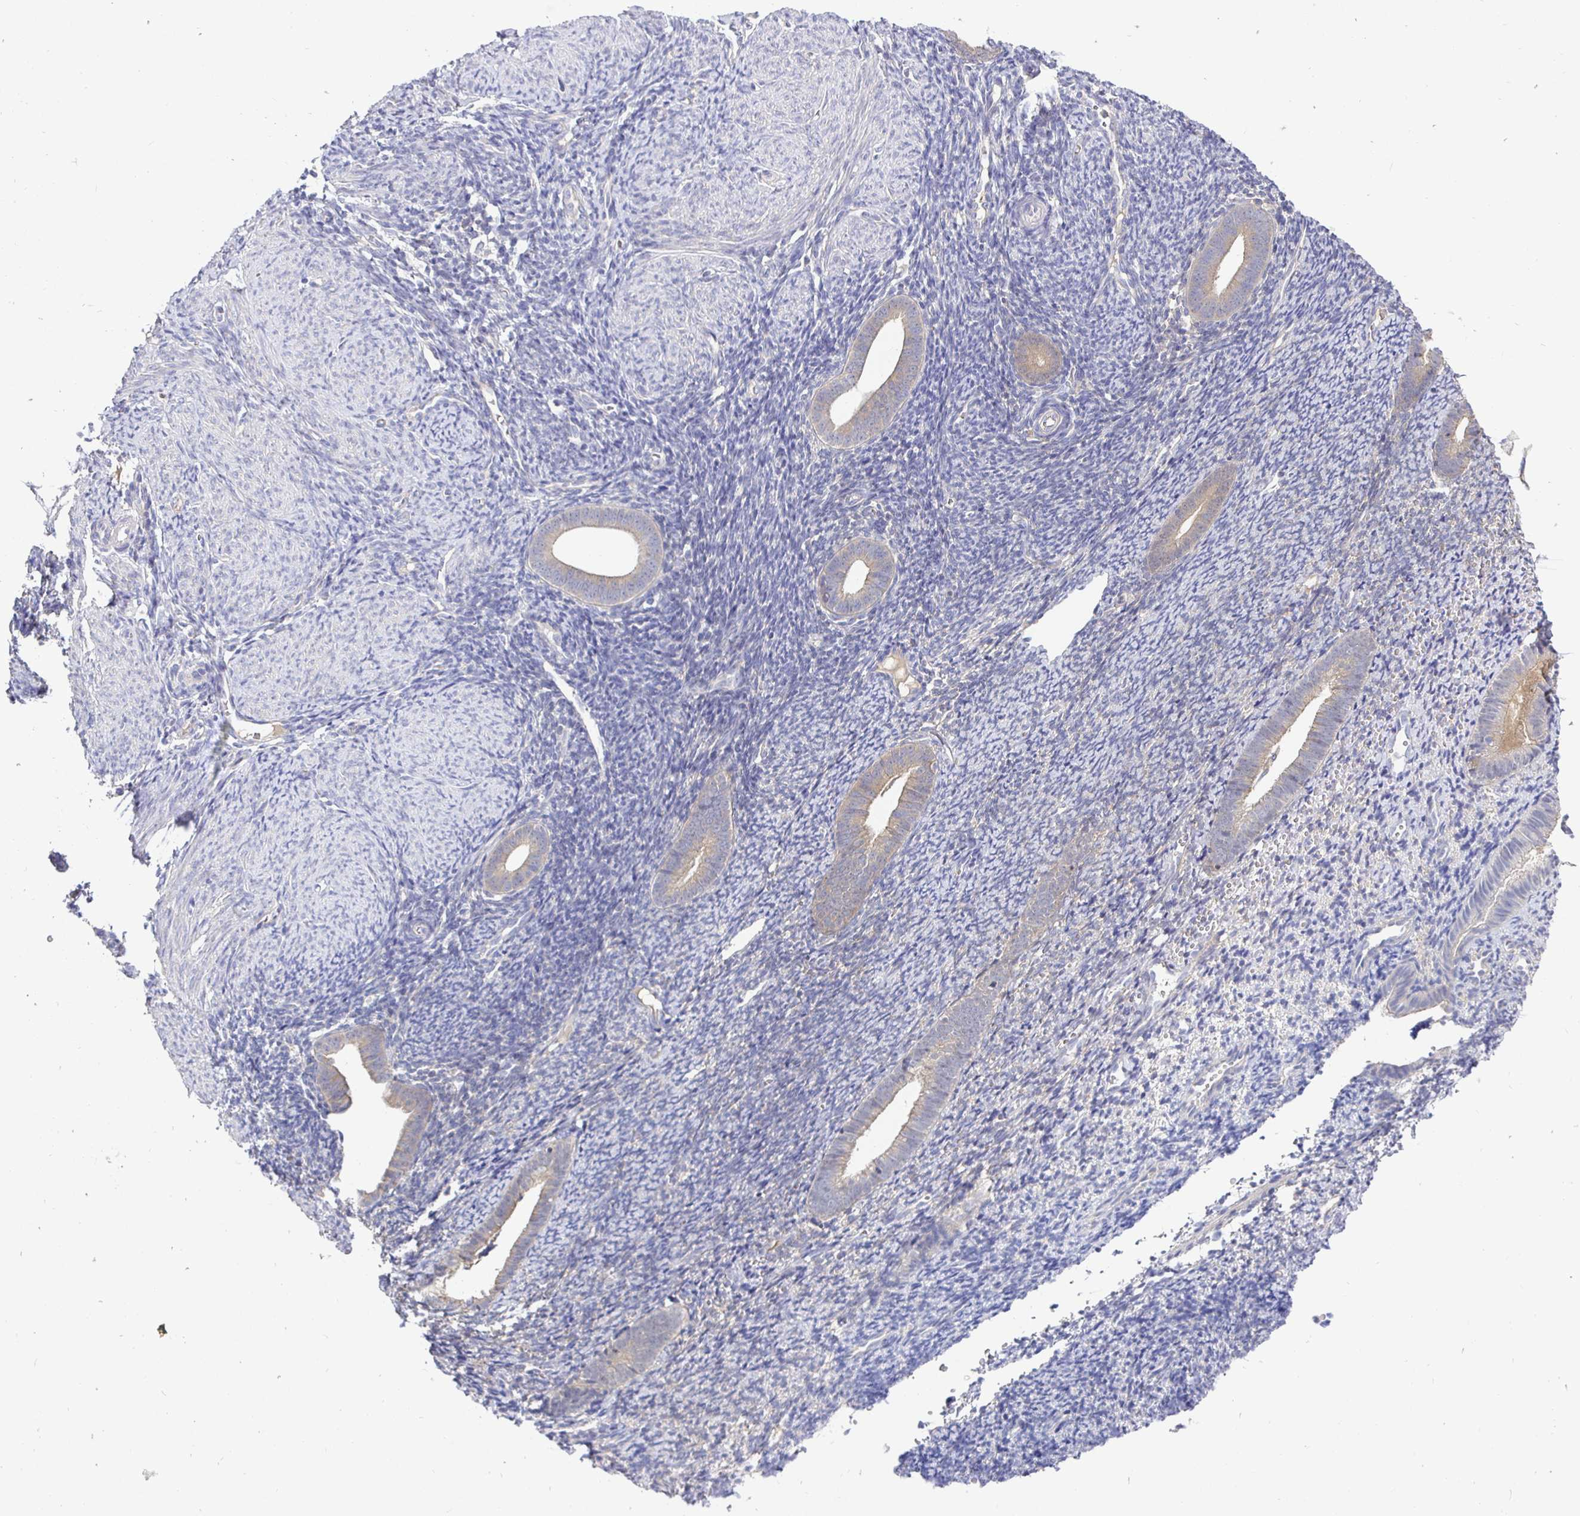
{"staining": {"intensity": "negative", "quantity": "none", "location": "none"}, "tissue": "endometrium", "cell_type": "Cells in endometrial stroma", "image_type": "normal", "snomed": [{"axis": "morphology", "description": "Normal tissue, NOS"}, {"axis": "topography", "description": "Endometrium"}], "caption": "This photomicrograph is of benign endometrium stained with IHC to label a protein in brown with the nuclei are counter-stained blue. There is no staining in cells in endometrial stroma. (DAB IHC with hematoxylin counter stain).", "gene": "KIF21A", "patient": {"sex": "female", "age": 39}}